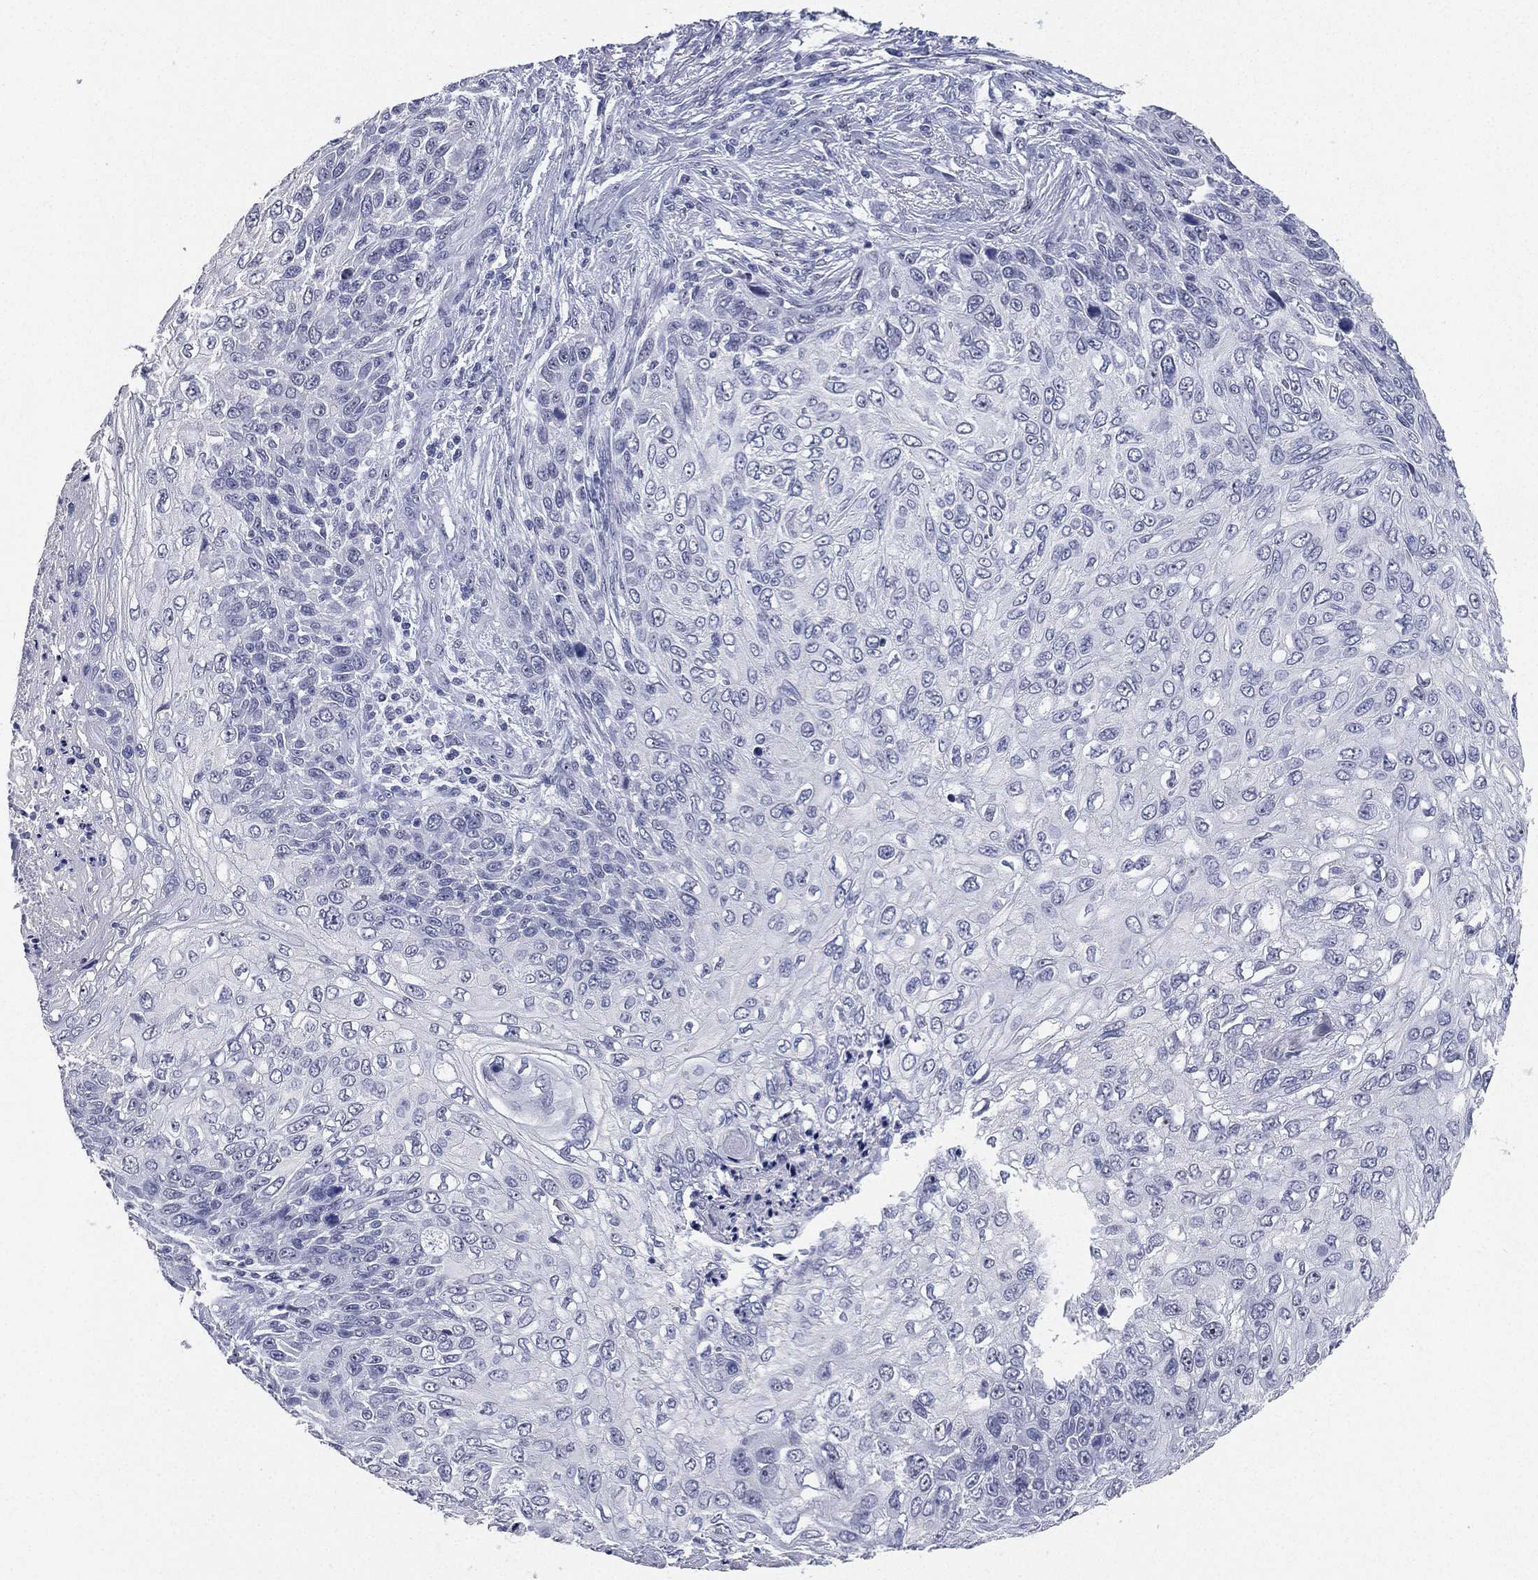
{"staining": {"intensity": "negative", "quantity": "none", "location": "none"}, "tissue": "skin cancer", "cell_type": "Tumor cells", "image_type": "cancer", "snomed": [{"axis": "morphology", "description": "Squamous cell carcinoma, NOS"}, {"axis": "topography", "description": "Skin"}], "caption": "A photomicrograph of human skin cancer (squamous cell carcinoma) is negative for staining in tumor cells.", "gene": "CD22", "patient": {"sex": "male", "age": 92}}